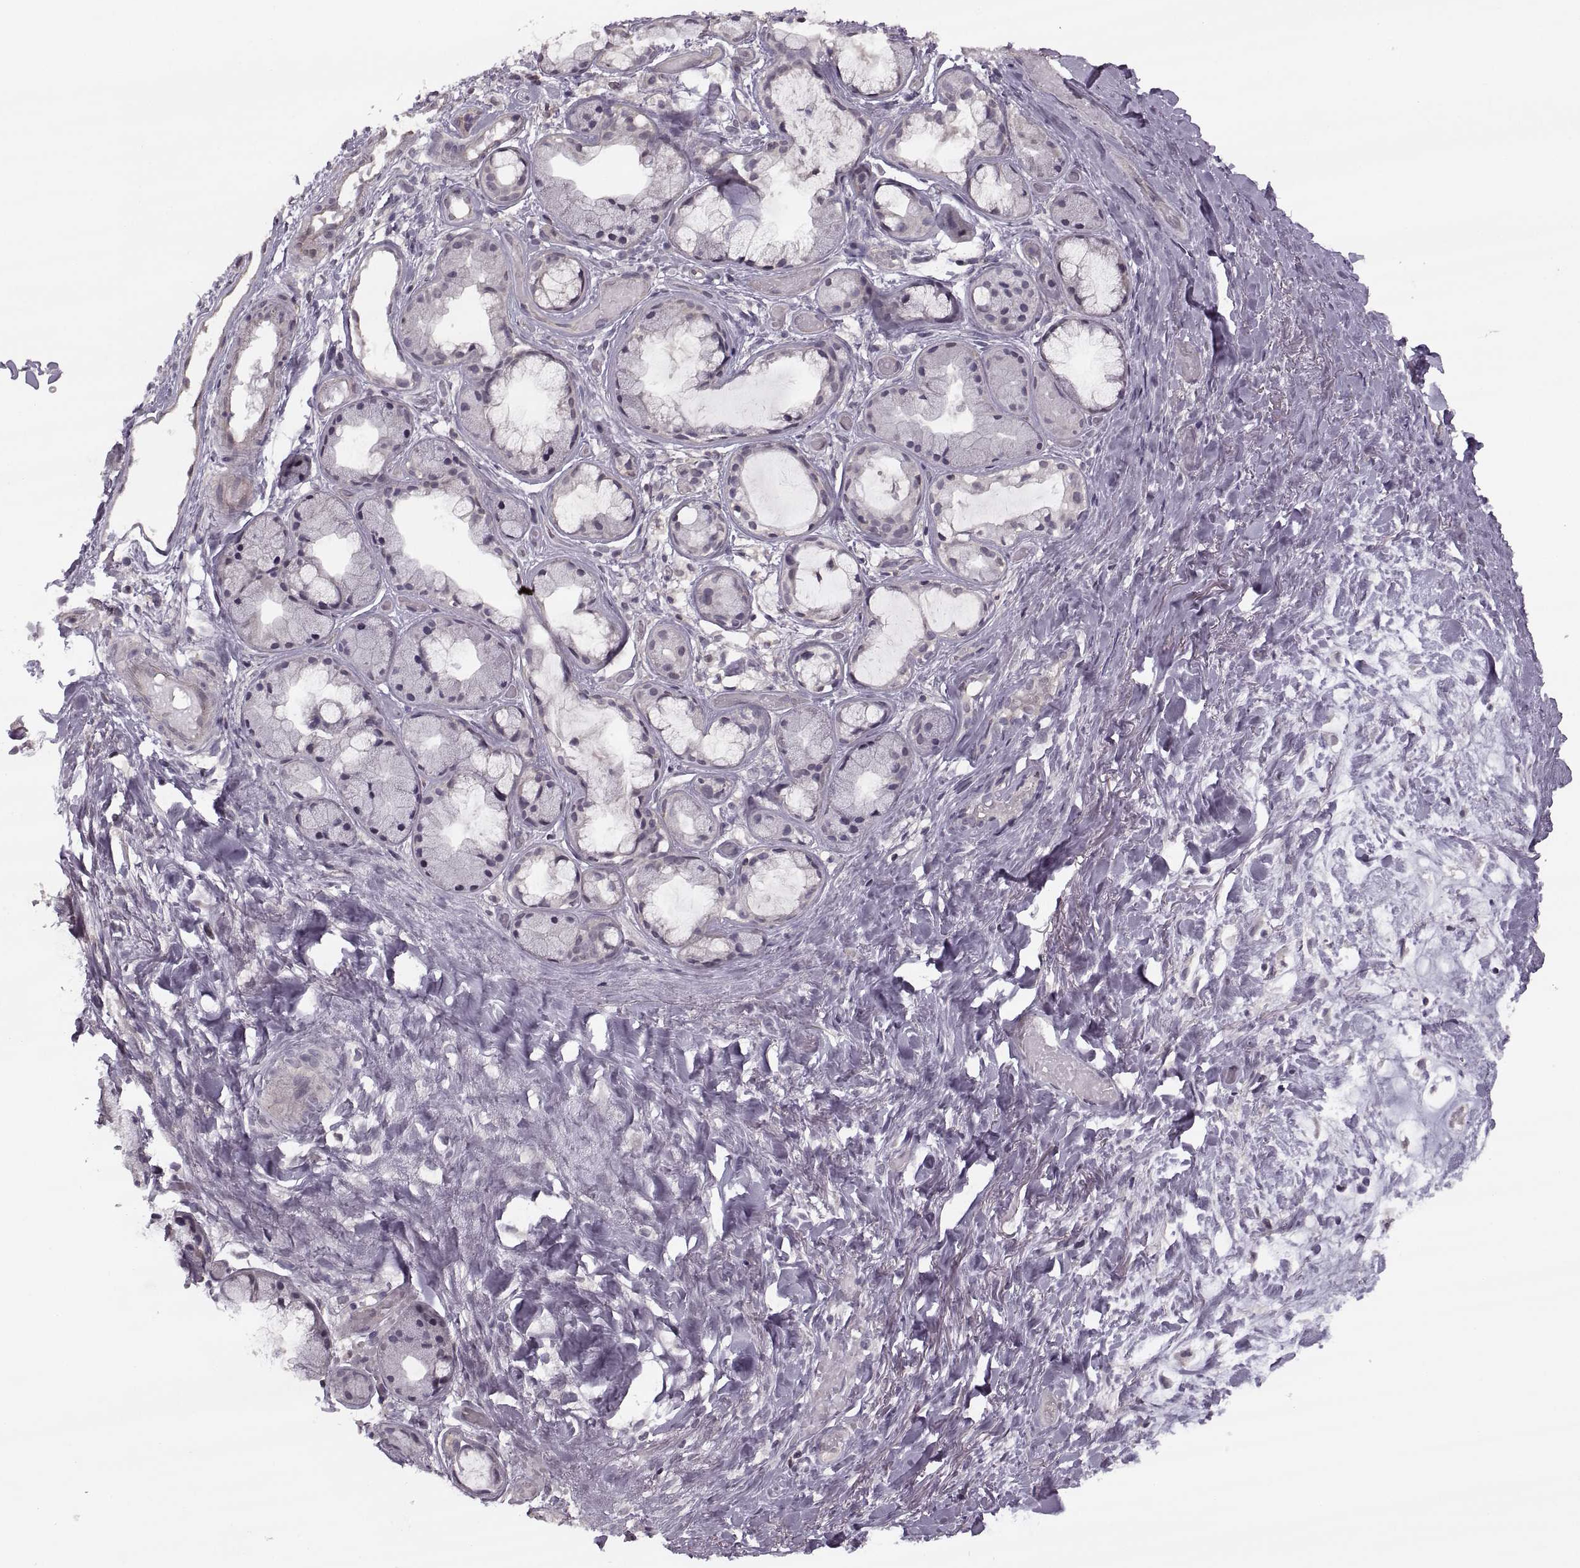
{"staining": {"intensity": "negative", "quantity": "none", "location": "none"}, "tissue": "soft tissue", "cell_type": "Fibroblasts", "image_type": "normal", "snomed": [{"axis": "morphology", "description": "Normal tissue, NOS"}, {"axis": "topography", "description": "Cartilage tissue"}], "caption": "This is a photomicrograph of immunohistochemistry staining of unremarkable soft tissue, which shows no positivity in fibroblasts.", "gene": "LUZP2", "patient": {"sex": "male", "age": 62}}